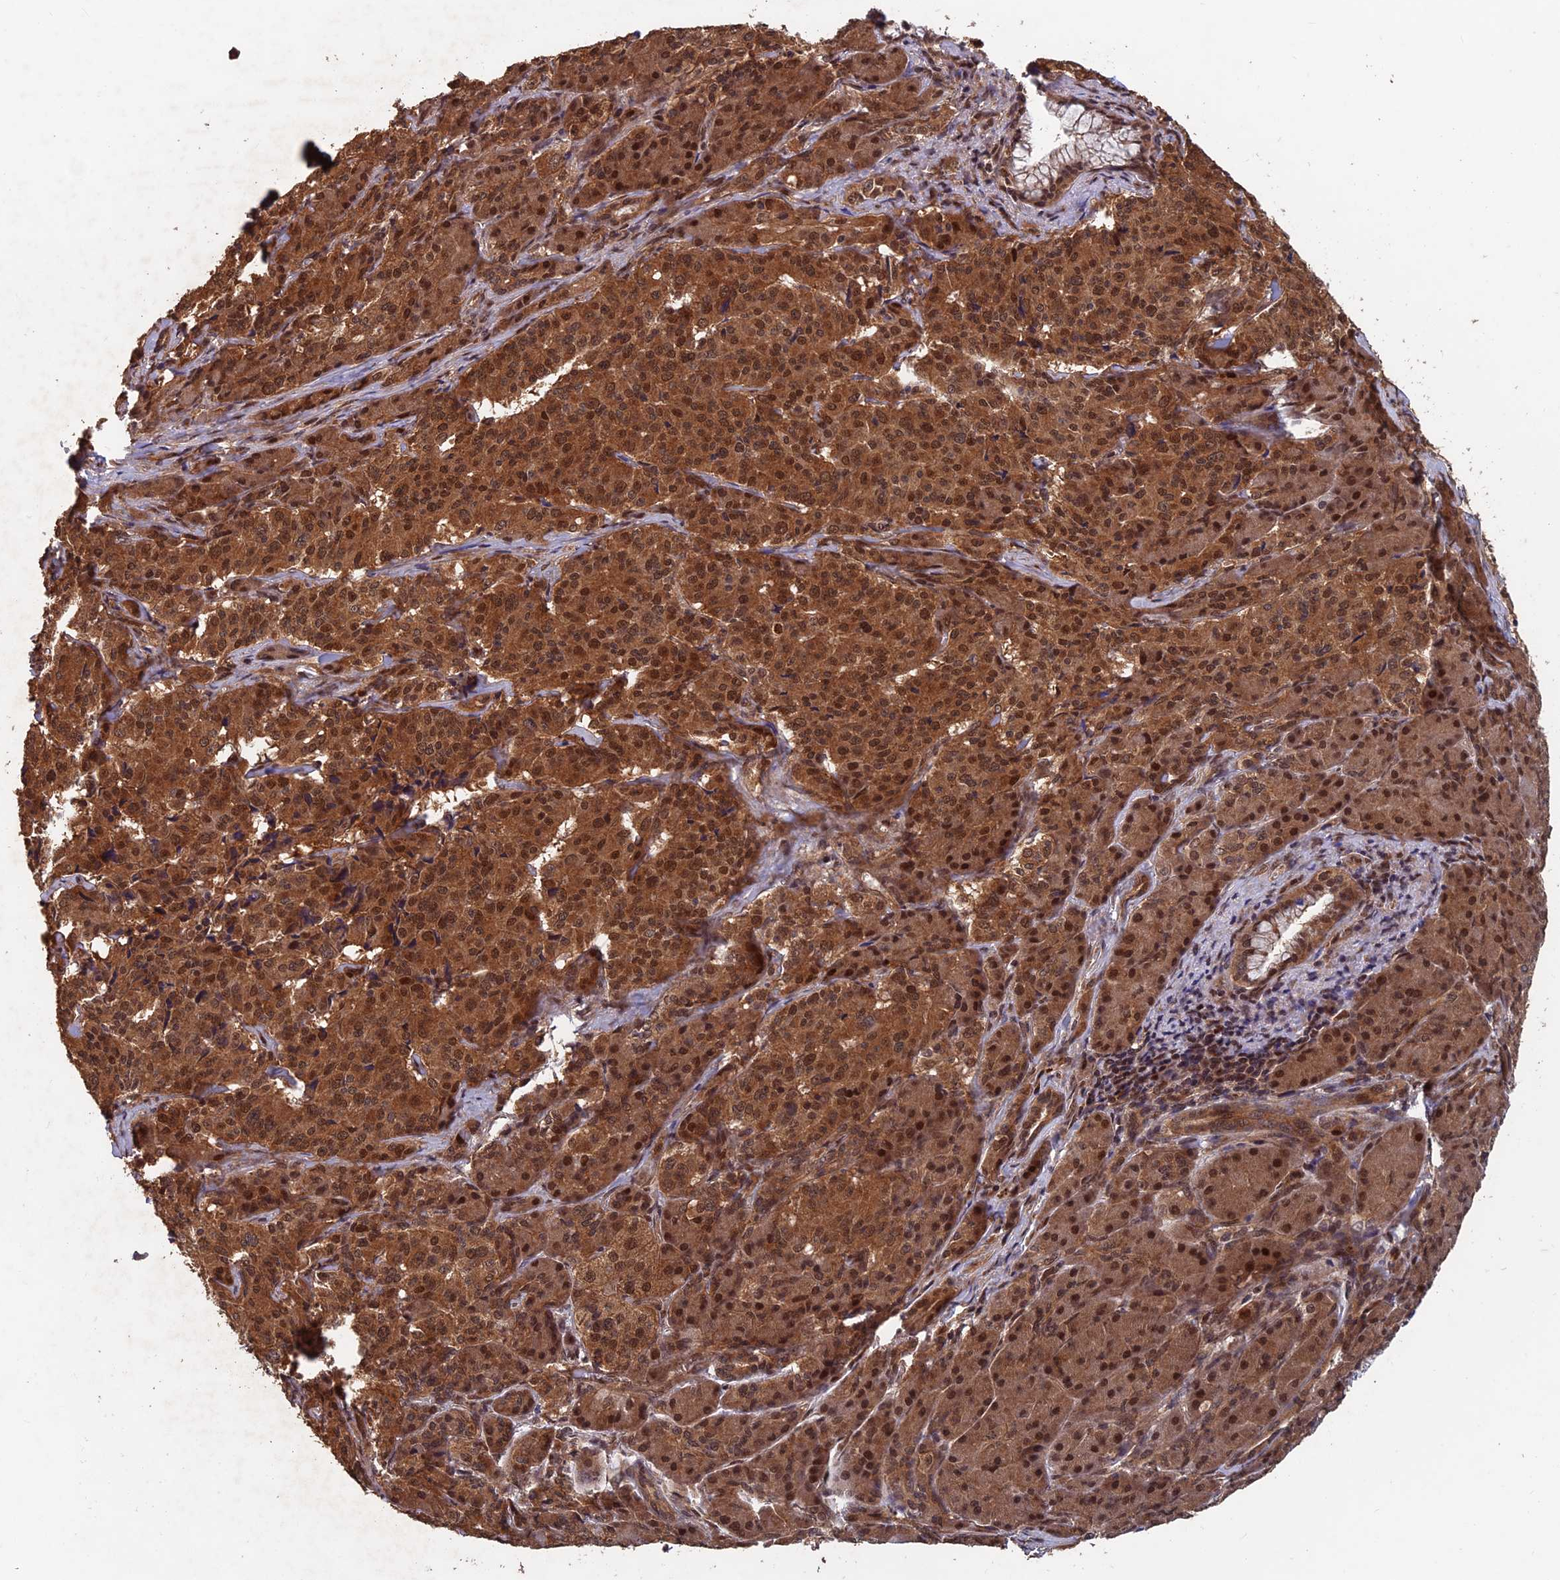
{"staining": {"intensity": "strong", "quantity": ">75%", "location": "cytoplasmic/membranous,nuclear"}, "tissue": "pancreatic cancer", "cell_type": "Tumor cells", "image_type": "cancer", "snomed": [{"axis": "morphology", "description": "Adenocarcinoma, NOS"}, {"axis": "topography", "description": "Pancreas"}], "caption": "This histopathology image exhibits immunohistochemistry (IHC) staining of human pancreatic adenocarcinoma, with high strong cytoplasmic/membranous and nuclear expression in approximately >75% of tumor cells.", "gene": "FAM53C", "patient": {"sex": "female", "age": 74}}